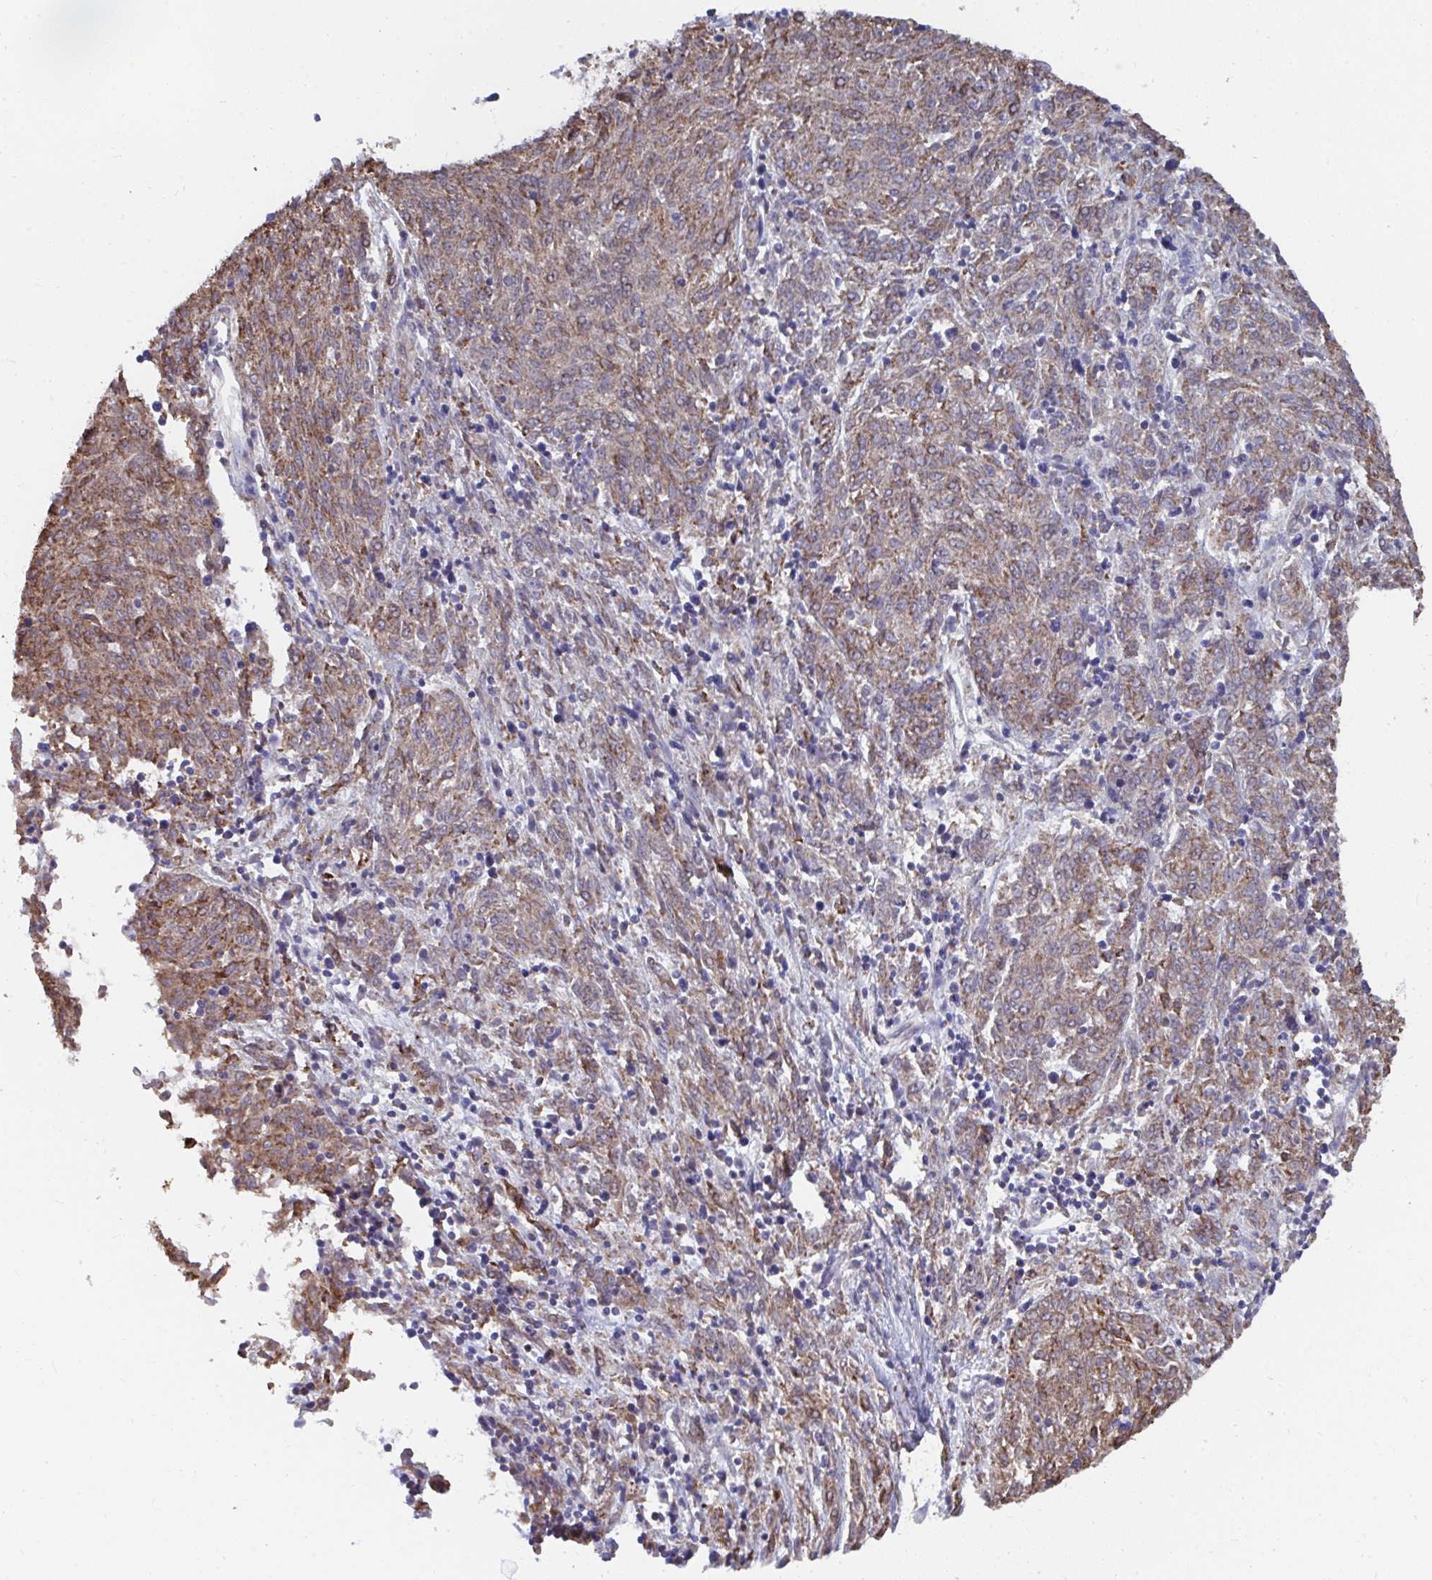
{"staining": {"intensity": "moderate", "quantity": ">75%", "location": "cytoplasmic/membranous"}, "tissue": "melanoma", "cell_type": "Tumor cells", "image_type": "cancer", "snomed": [{"axis": "morphology", "description": "Malignant melanoma, NOS"}, {"axis": "topography", "description": "Skin"}], "caption": "The micrograph demonstrates a brown stain indicating the presence of a protein in the cytoplasmic/membranous of tumor cells in malignant melanoma.", "gene": "ELAVL1", "patient": {"sex": "female", "age": 72}}